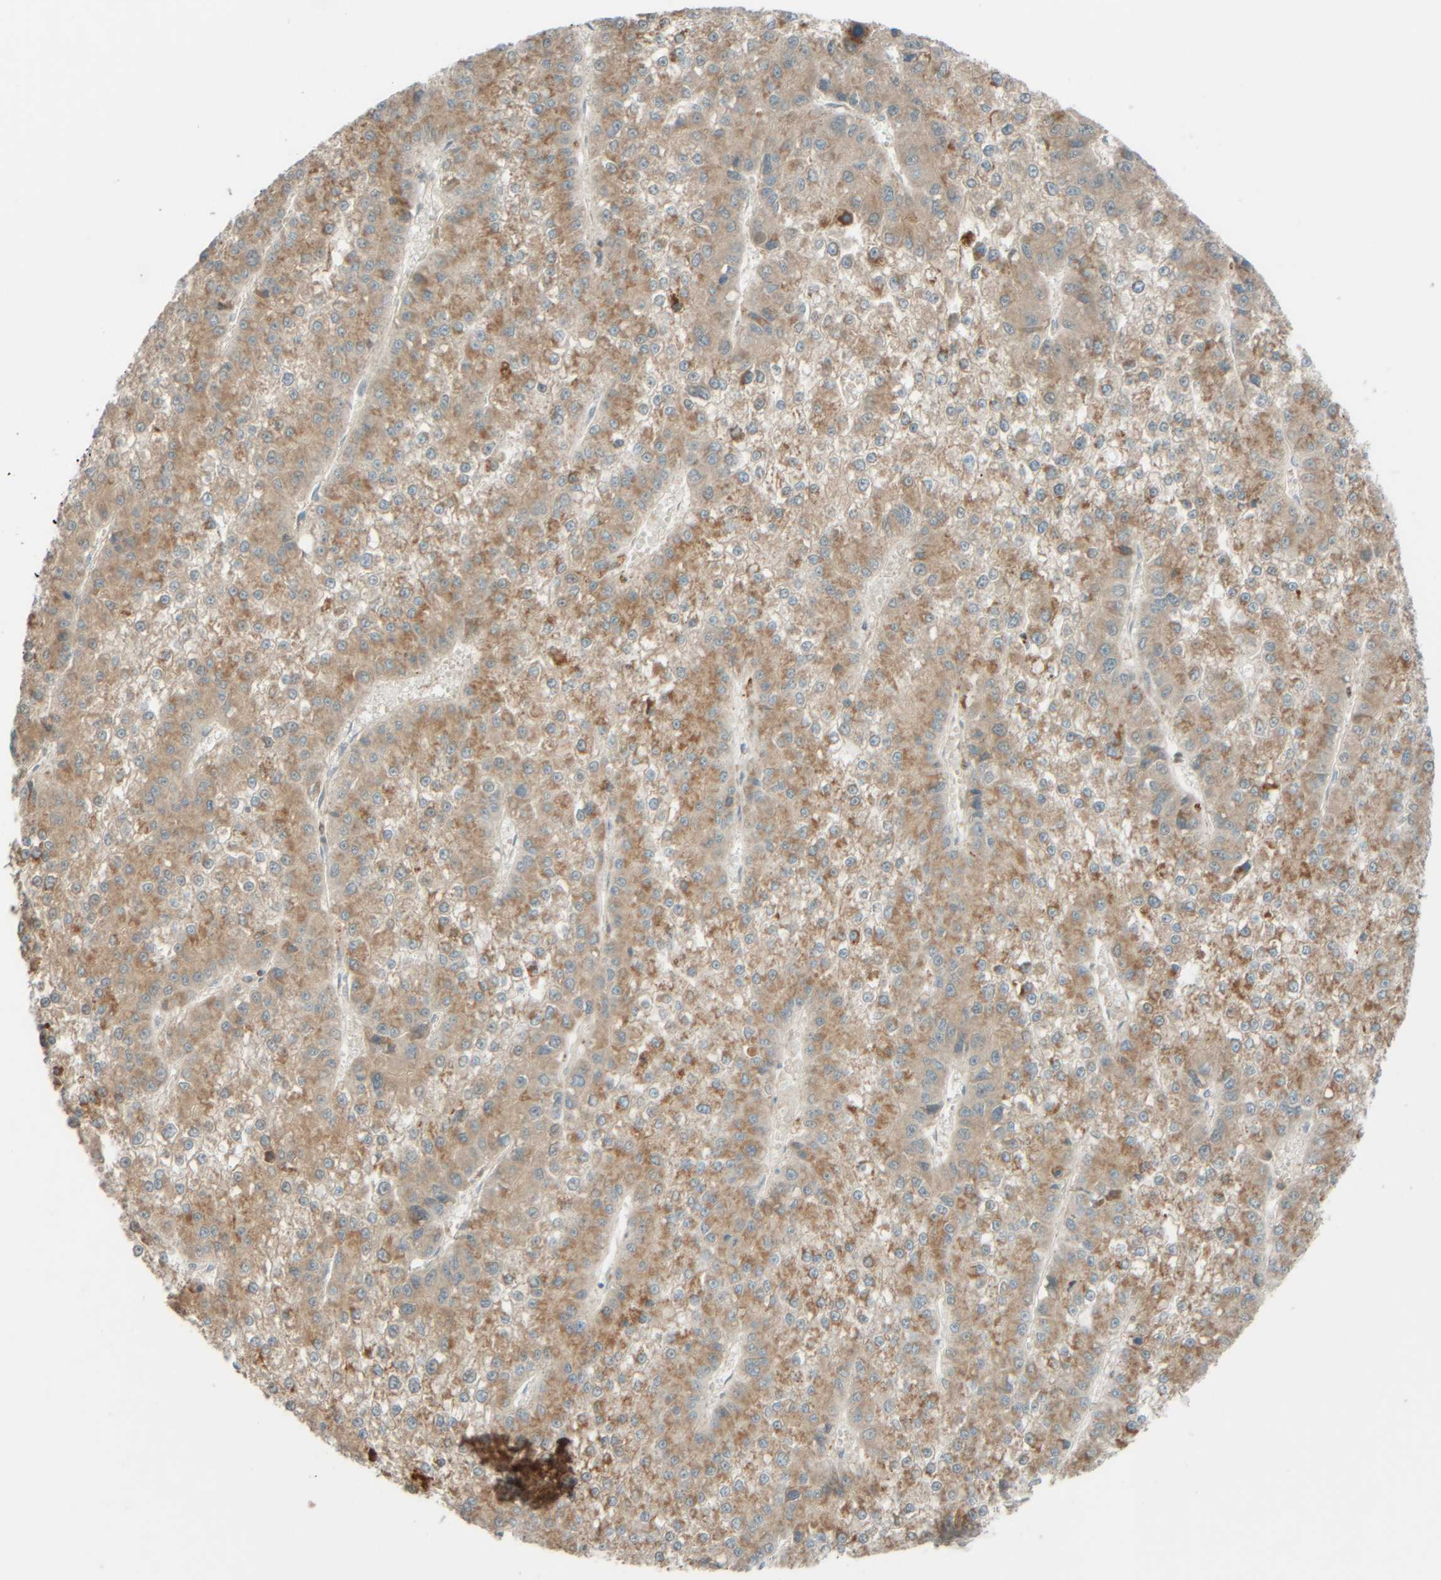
{"staining": {"intensity": "moderate", "quantity": ">75%", "location": "cytoplasmic/membranous"}, "tissue": "liver cancer", "cell_type": "Tumor cells", "image_type": "cancer", "snomed": [{"axis": "morphology", "description": "Carcinoma, Hepatocellular, NOS"}, {"axis": "topography", "description": "Liver"}], "caption": "Human liver cancer (hepatocellular carcinoma) stained with a brown dye exhibits moderate cytoplasmic/membranous positive expression in approximately >75% of tumor cells.", "gene": "SPAG5", "patient": {"sex": "female", "age": 73}}